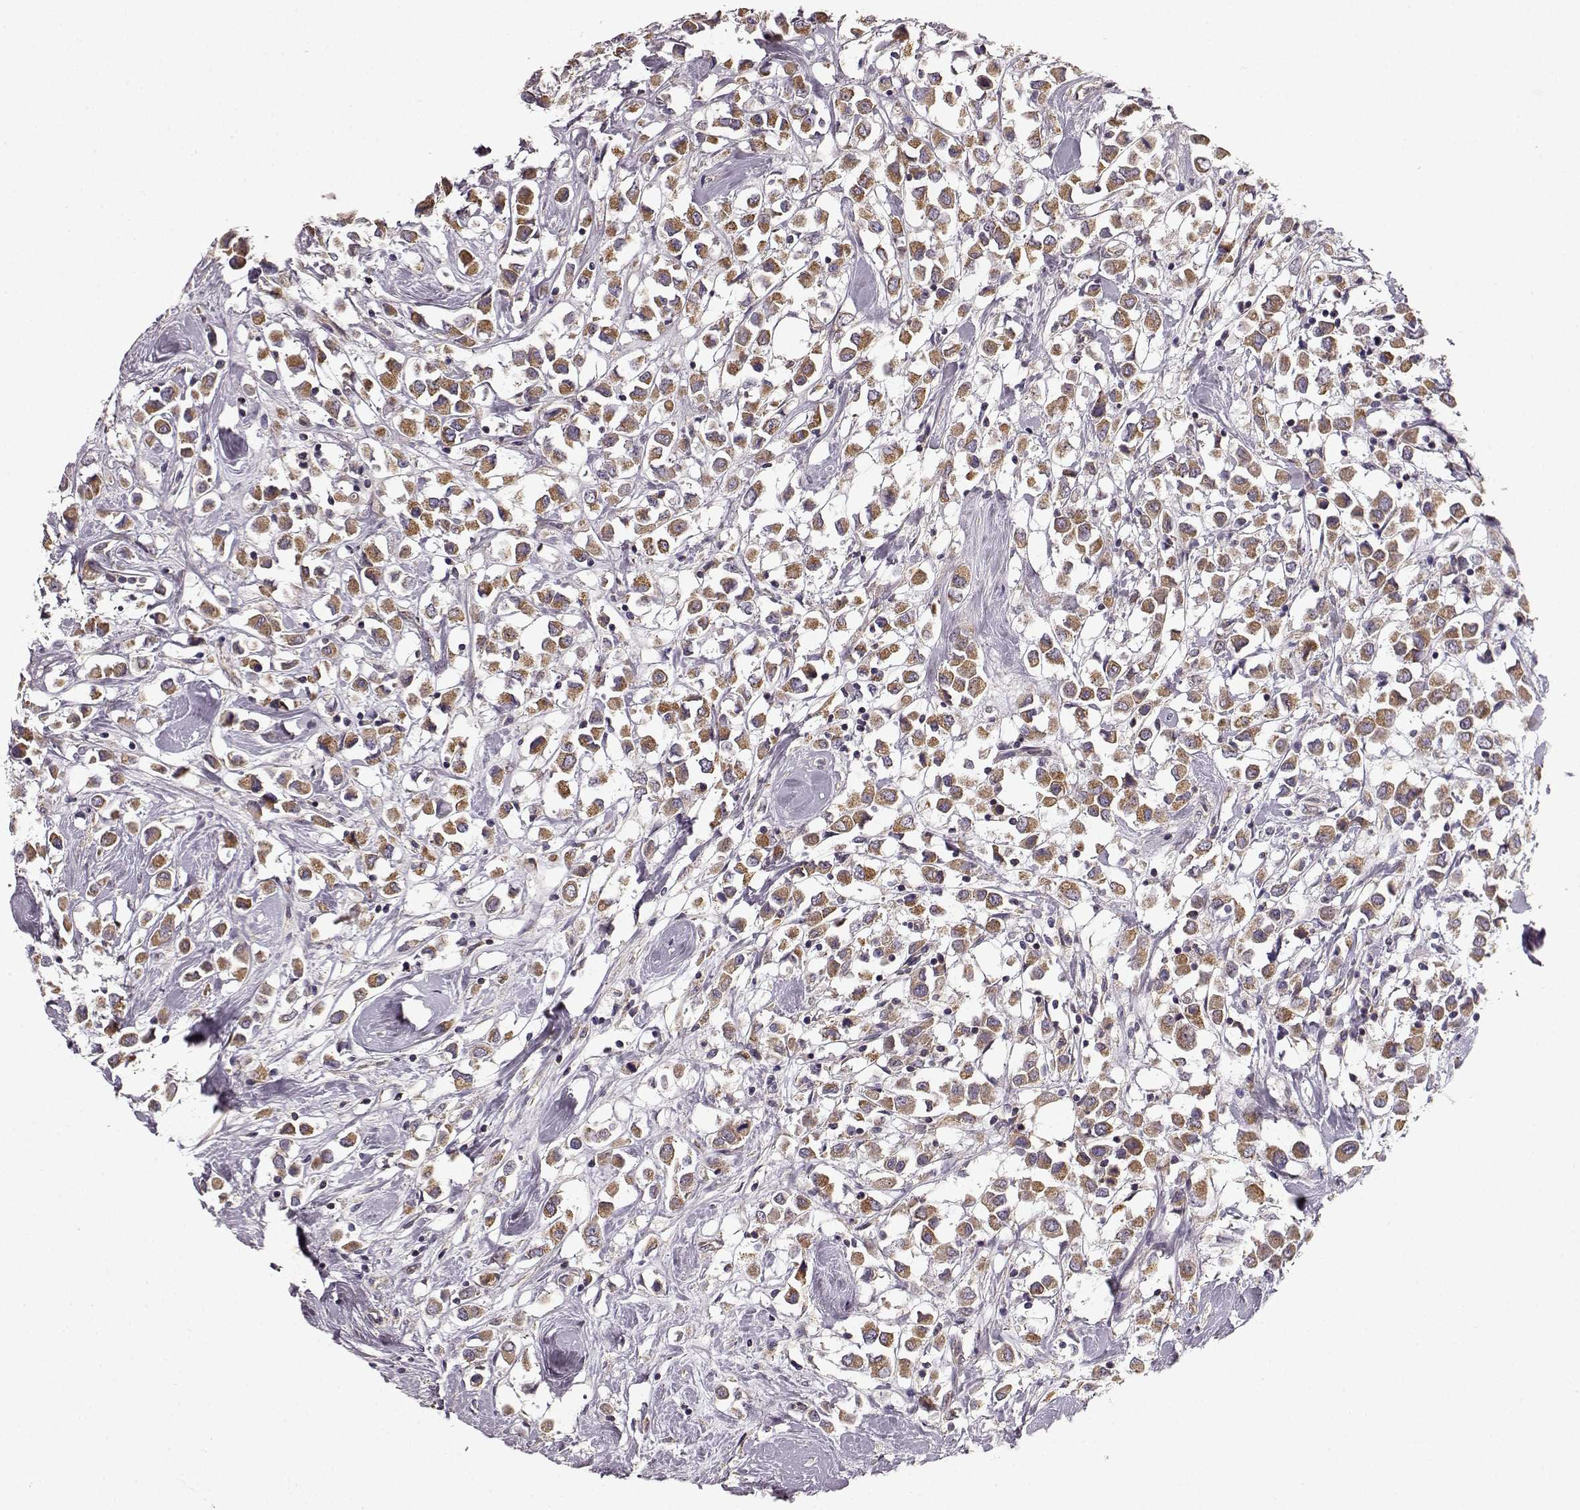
{"staining": {"intensity": "moderate", "quantity": ">75%", "location": "cytoplasmic/membranous"}, "tissue": "breast cancer", "cell_type": "Tumor cells", "image_type": "cancer", "snomed": [{"axis": "morphology", "description": "Duct carcinoma"}, {"axis": "topography", "description": "Breast"}], "caption": "Breast cancer tissue reveals moderate cytoplasmic/membranous staining in approximately >75% of tumor cells", "gene": "ERBB3", "patient": {"sex": "female", "age": 61}}